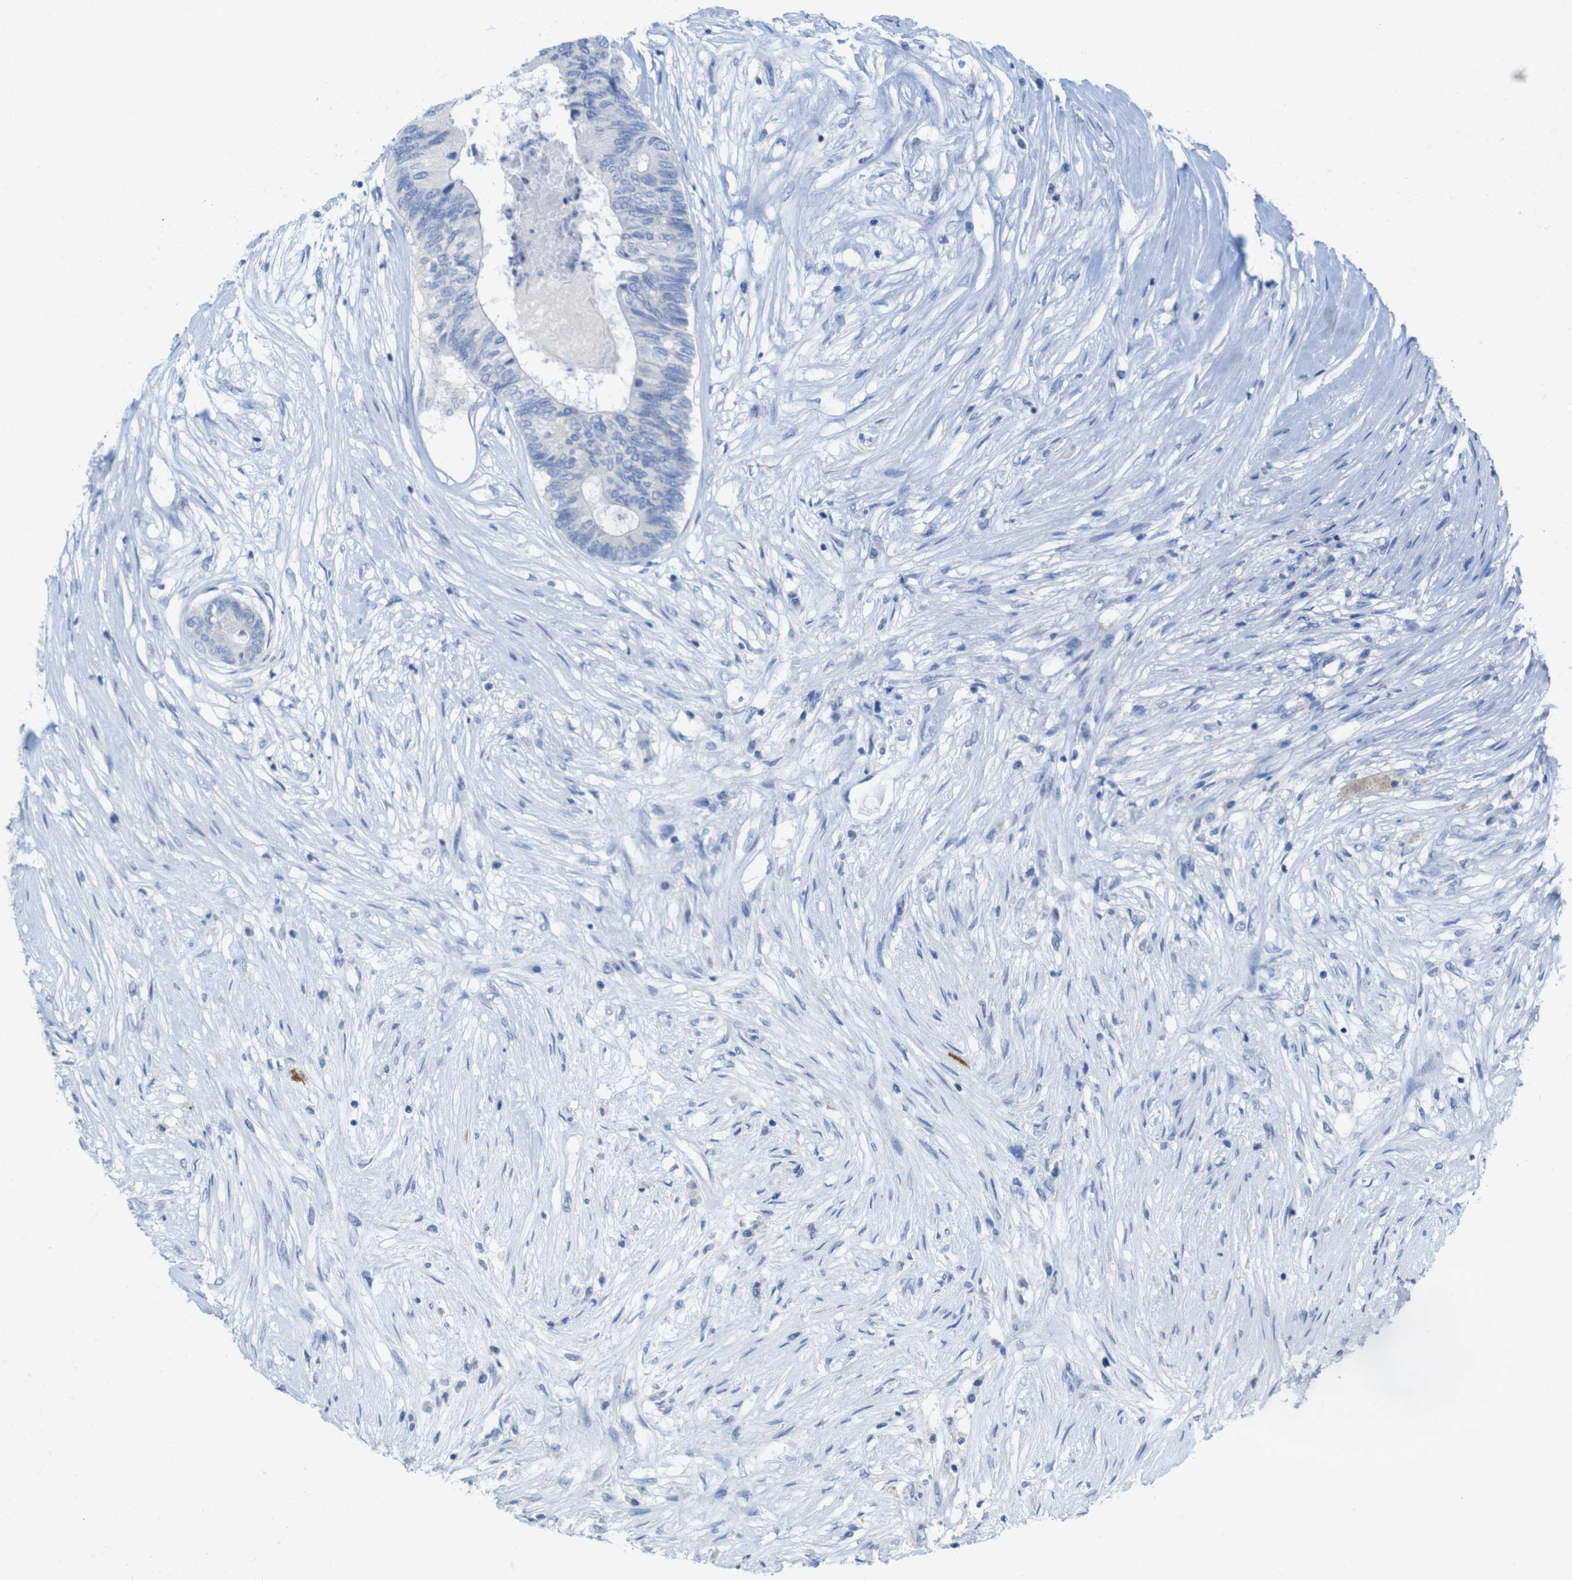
{"staining": {"intensity": "negative", "quantity": "none", "location": "none"}, "tissue": "colorectal cancer", "cell_type": "Tumor cells", "image_type": "cancer", "snomed": [{"axis": "morphology", "description": "Adenocarcinoma, NOS"}, {"axis": "topography", "description": "Rectum"}], "caption": "Image shows no protein staining in tumor cells of colorectal cancer (adenocarcinoma) tissue.", "gene": "LAG3", "patient": {"sex": "male", "age": 63}}